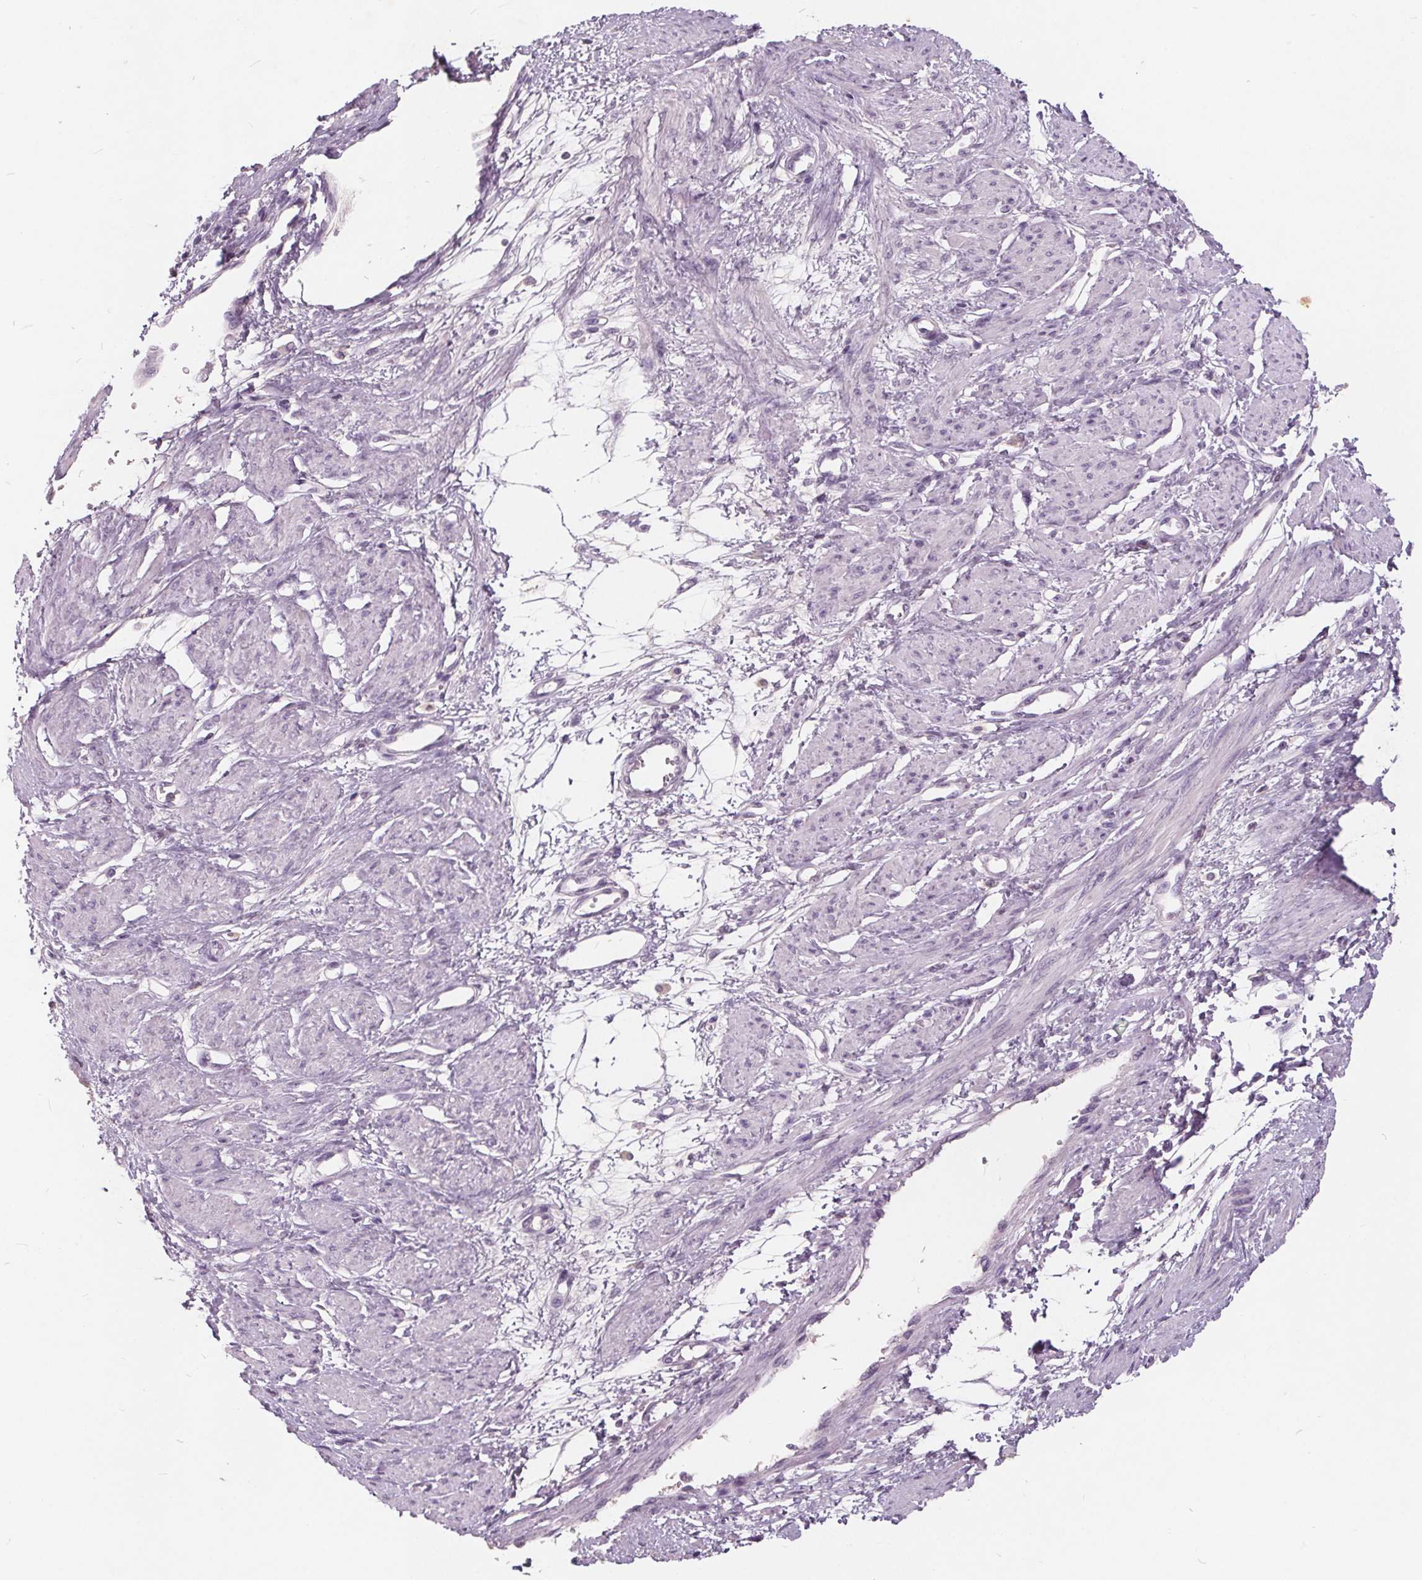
{"staining": {"intensity": "negative", "quantity": "none", "location": "none"}, "tissue": "smooth muscle", "cell_type": "Smooth muscle cells", "image_type": "normal", "snomed": [{"axis": "morphology", "description": "Normal tissue, NOS"}, {"axis": "topography", "description": "Smooth muscle"}, {"axis": "topography", "description": "Uterus"}], "caption": "This is an immunohistochemistry micrograph of normal smooth muscle. There is no expression in smooth muscle cells.", "gene": "PLA2G2E", "patient": {"sex": "female", "age": 39}}